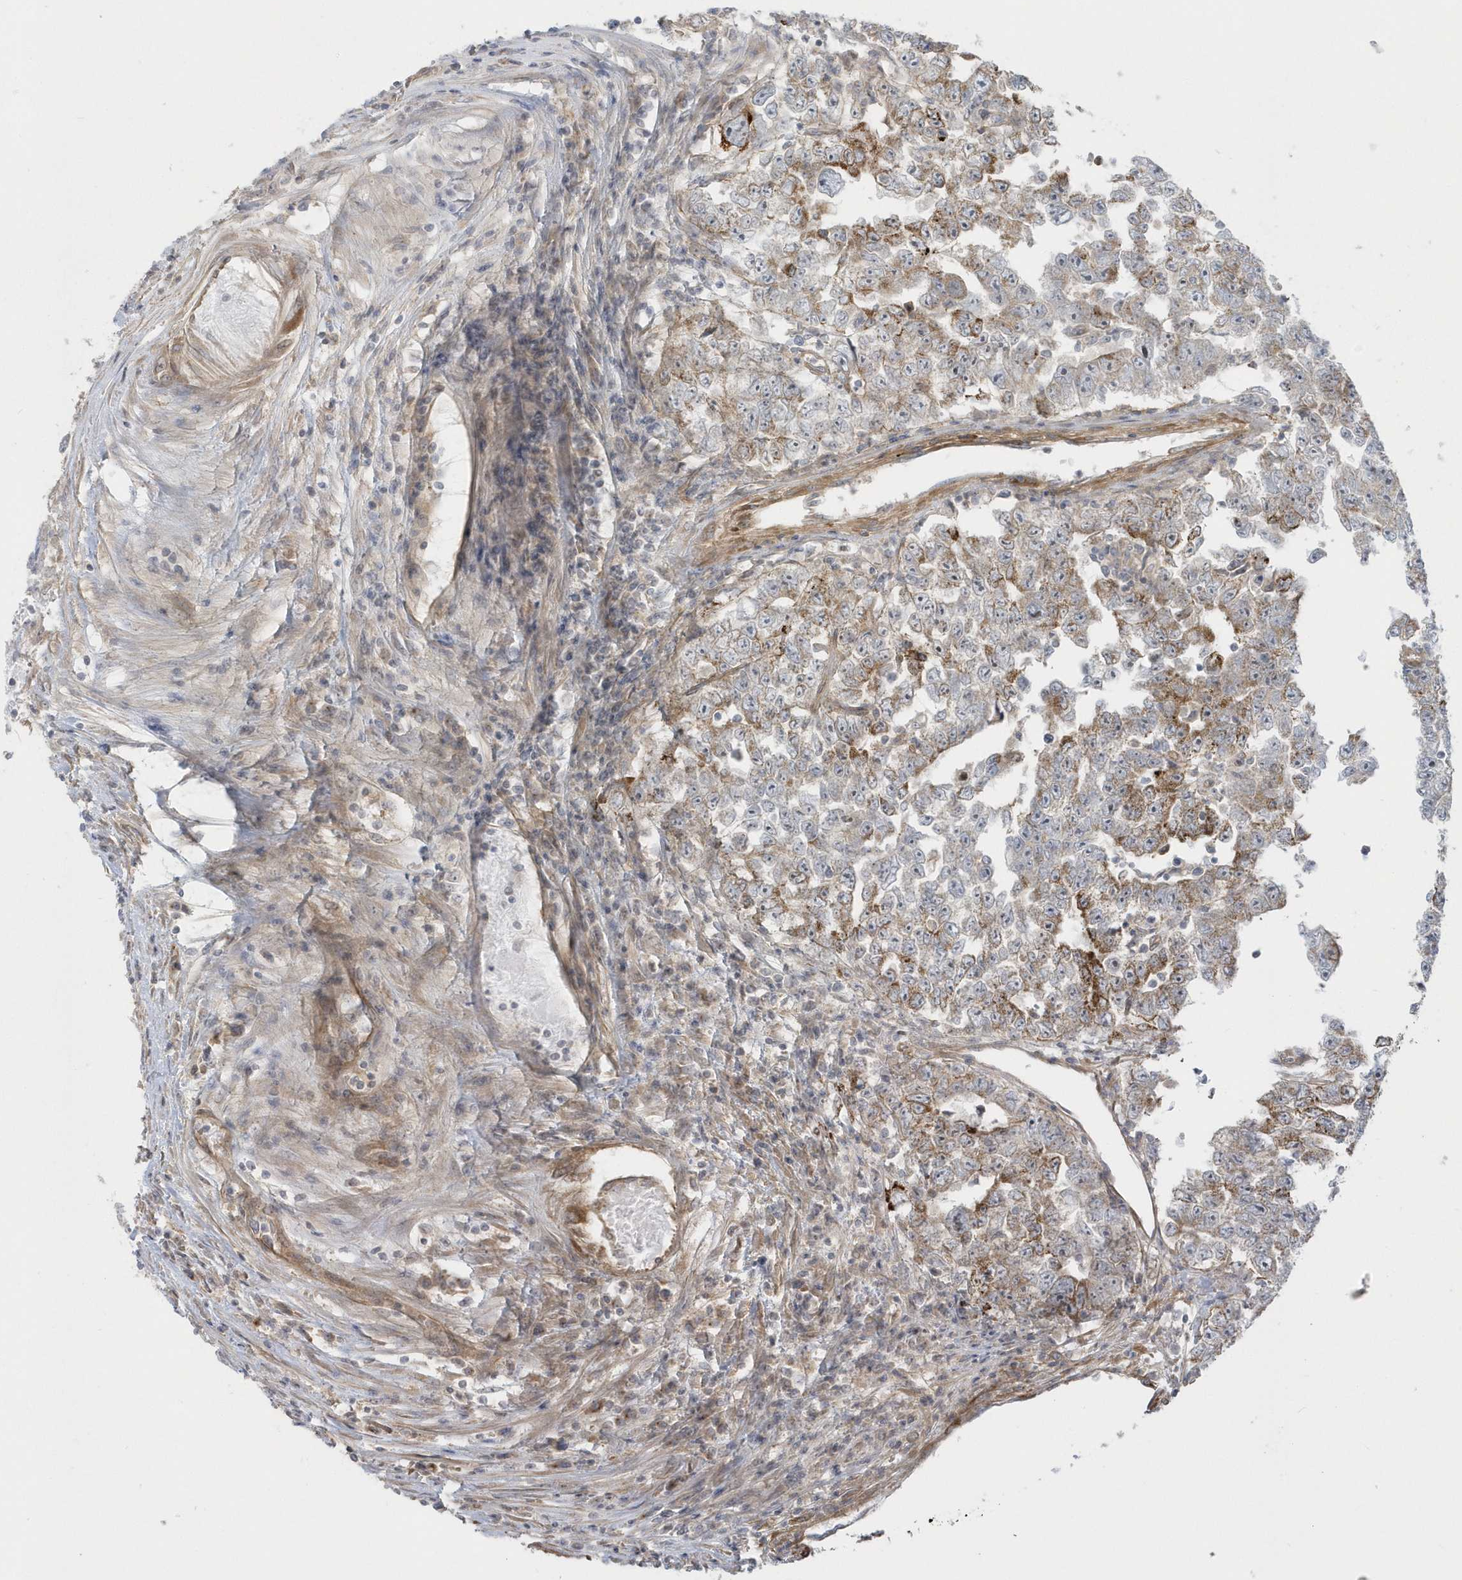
{"staining": {"intensity": "moderate", "quantity": "25%-75%", "location": "cytoplasmic/membranous"}, "tissue": "testis cancer", "cell_type": "Tumor cells", "image_type": "cancer", "snomed": [{"axis": "morphology", "description": "Carcinoma, Embryonal, NOS"}, {"axis": "topography", "description": "Testis"}], "caption": "This image reveals immunohistochemistry staining of testis embryonal carcinoma, with medium moderate cytoplasmic/membranous positivity in about 25%-75% of tumor cells.", "gene": "ACTR1A", "patient": {"sex": "male", "age": 25}}